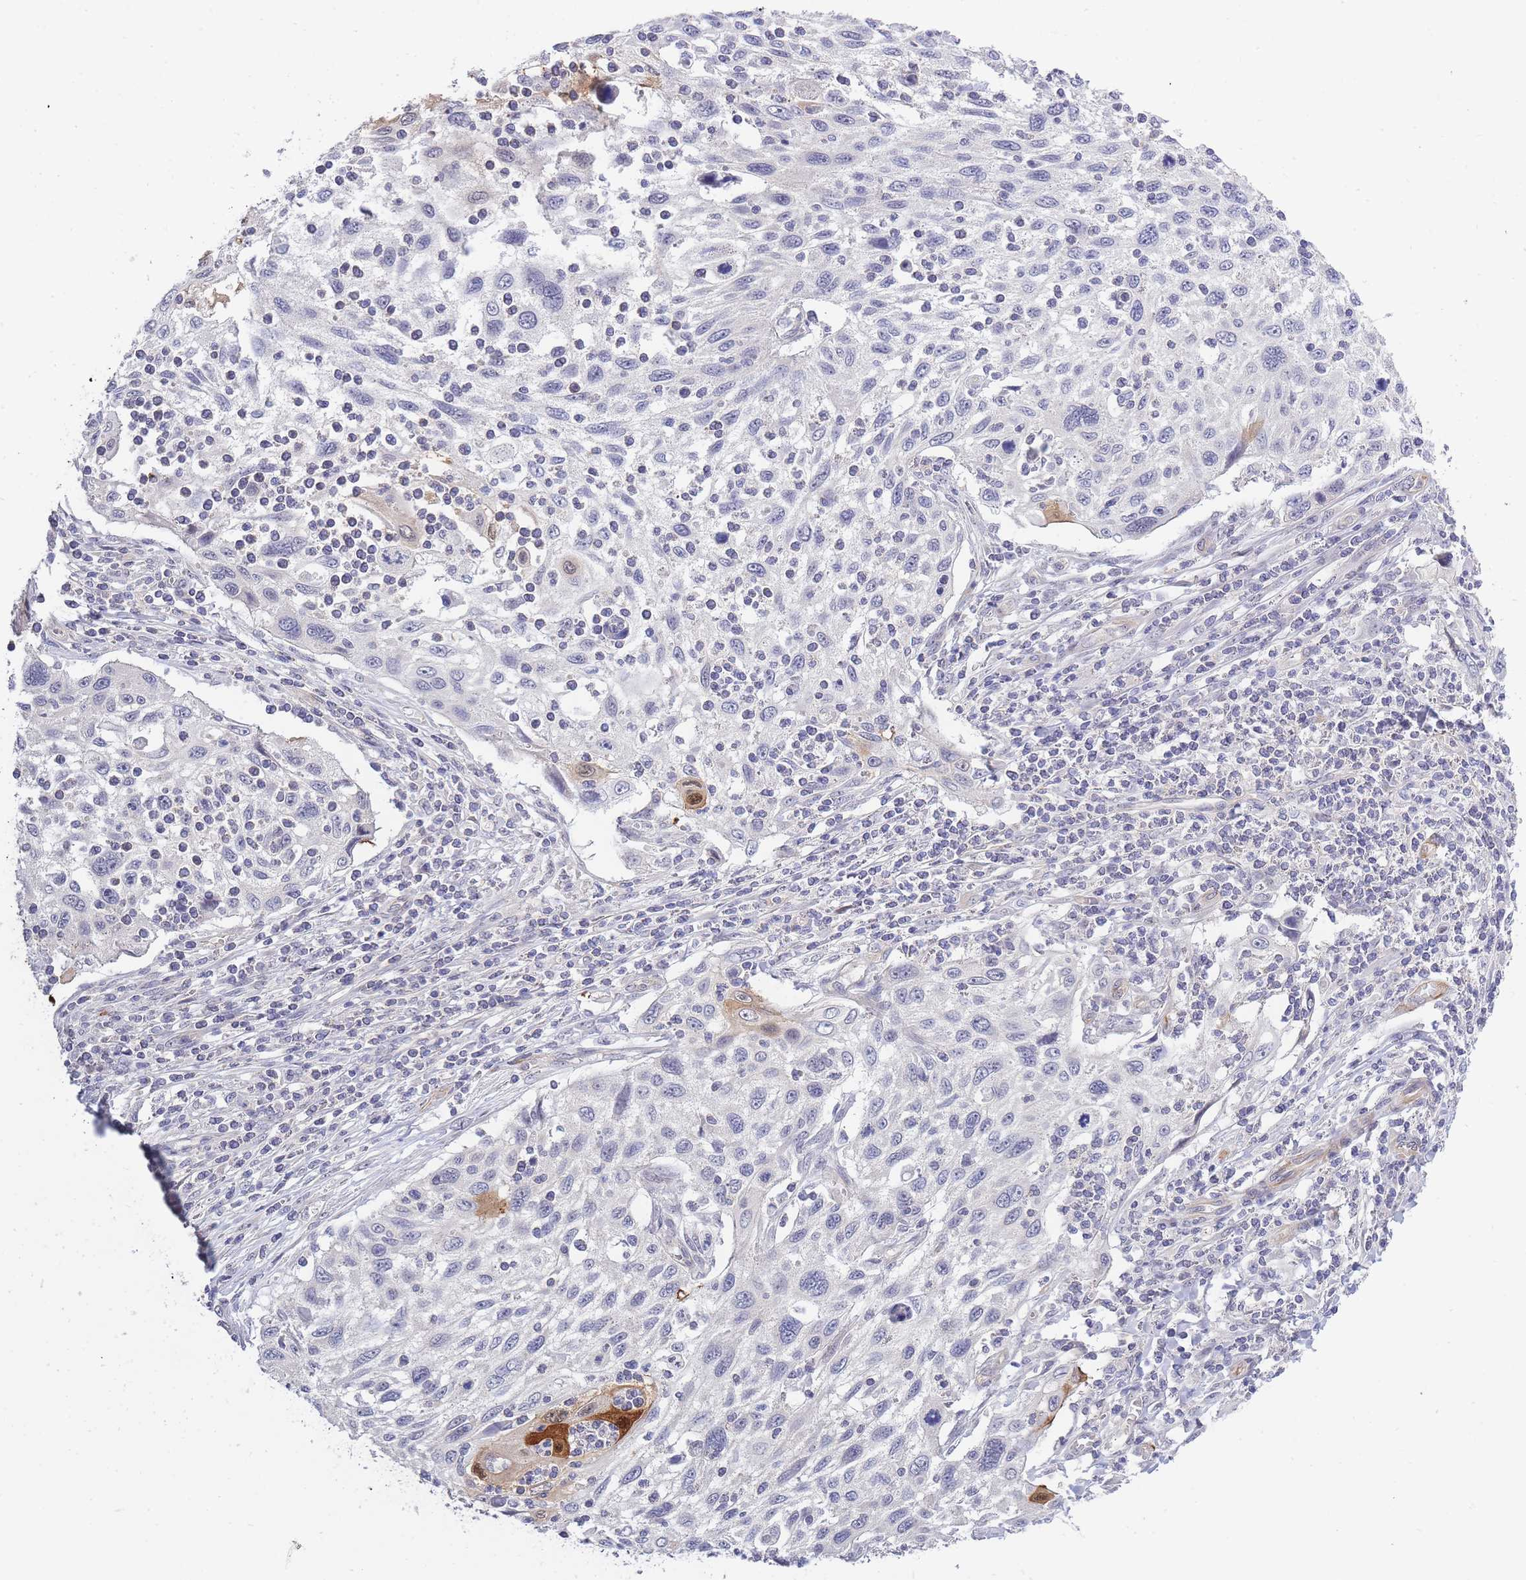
{"staining": {"intensity": "strong", "quantity": "<25%", "location": "cytoplasmic/membranous,nuclear"}, "tissue": "cervical cancer", "cell_type": "Tumor cells", "image_type": "cancer", "snomed": [{"axis": "morphology", "description": "Squamous cell carcinoma, NOS"}, {"axis": "topography", "description": "Cervix"}], "caption": "Tumor cells show strong cytoplasmic/membranous and nuclear expression in approximately <25% of cells in cervical cancer. The staining was performed using DAB (3,3'-diaminobenzidine) to visualize the protein expression in brown, while the nuclei were stained in blue with hematoxylin (Magnification: 20x).", "gene": "C19orf25", "patient": {"sex": "female", "age": 70}}